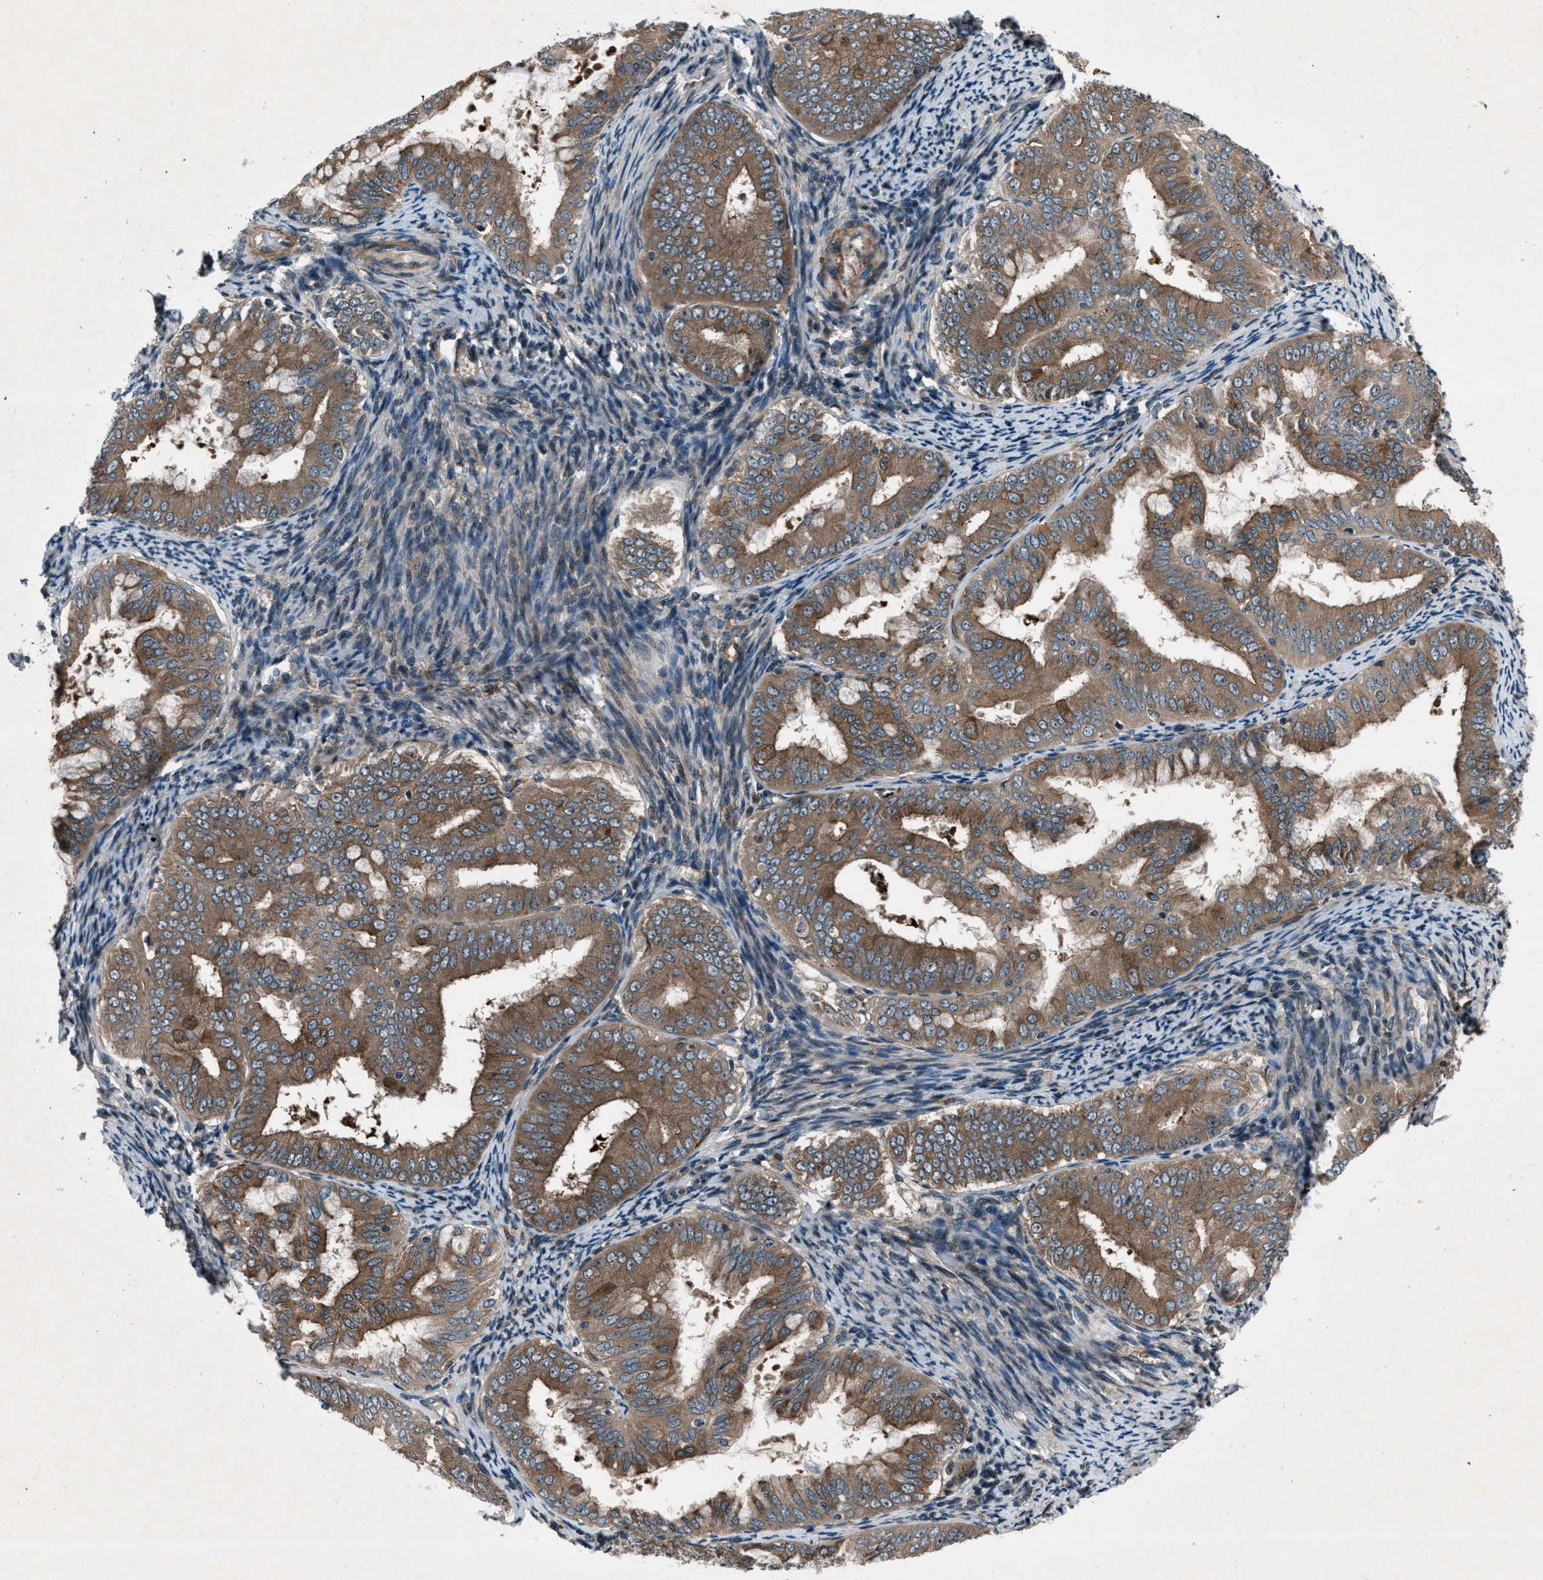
{"staining": {"intensity": "moderate", "quantity": ">75%", "location": "cytoplasmic/membranous"}, "tissue": "endometrial cancer", "cell_type": "Tumor cells", "image_type": "cancer", "snomed": [{"axis": "morphology", "description": "Adenocarcinoma, NOS"}, {"axis": "topography", "description": "Endometrium"}], "caption": "The histopathology image displays immunohistochemical staining of endometrial cancer. There is moderate cytoplasmic/membranous staining is appreciated in approximately >75% of tumor cells.", "gene": "EPSTI1", "patient": {"sex": "female", "age": 63}}